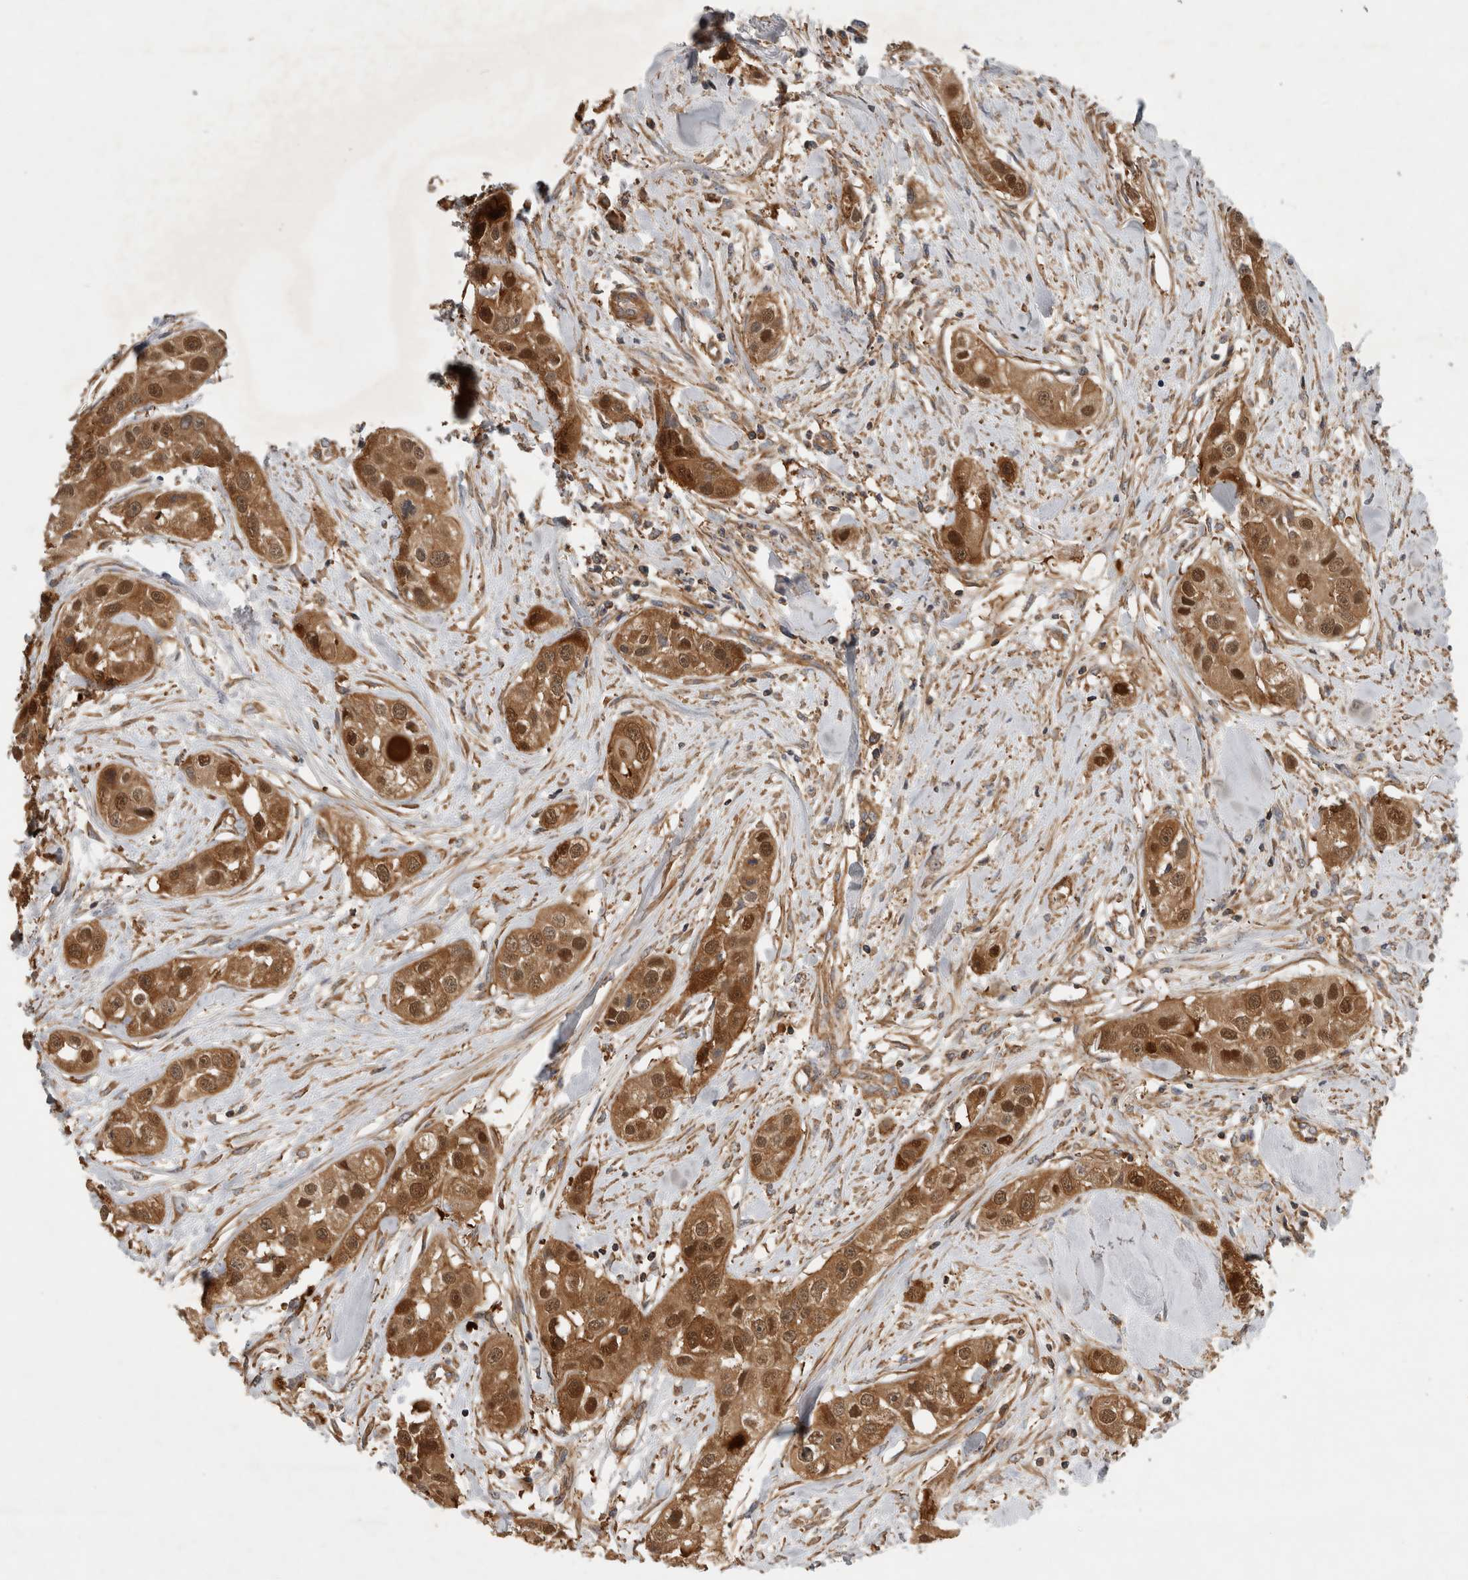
{"staining": {"intensity": "moderate", "quantity": ">75%", "location": "cytoplasmic/membranous,nuclear"}, "tissue": "head and neck cancer", "cell_type": "Tumor cells", "image_type": "cancer", "snomed": [{"axis": "morphology", "description": "Normal tissue, NOS"}, {"axis": "morphology", "description": "Squamous cell carcinoma, NOS"}, {"axis": "topography", "description": "Skeletal muscle"}, {"axis": "topography", "description": "Head-Neck"}], "caption": "Brown immunohistochemical staining in squamous cell carcinoma (head and neck) demonstrates moderate cytoplasmic/membranous and nuclear positivity in approximately >75% of tumor cells.", "gene": "SFXN2", "patient": {"sex": "male", "age": 51}}